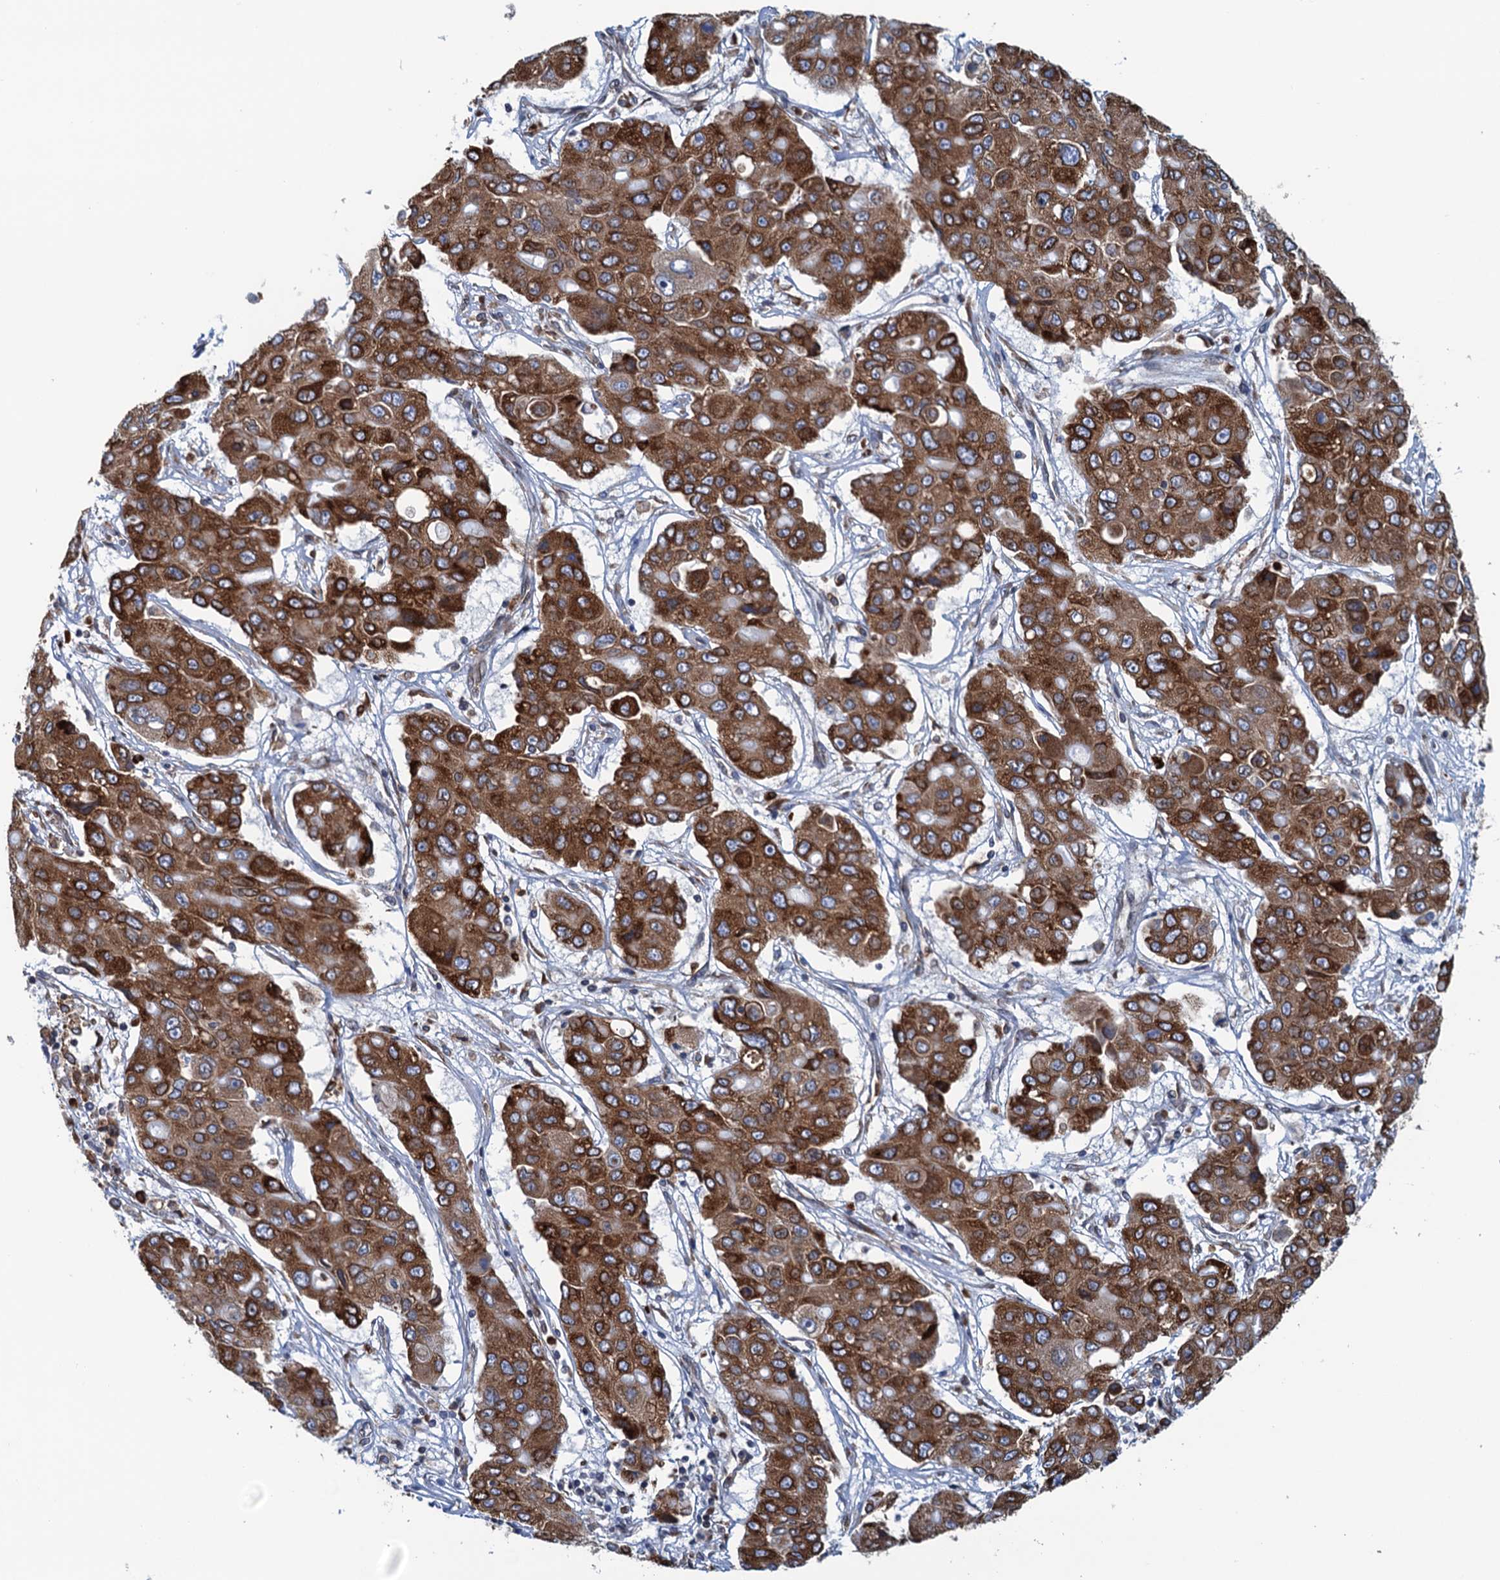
{"staining": {"intensity": "strong", "quantity": ">75%", "location": "cytoplasmic/membranous"}, "tissue": "liver cancer", "cell_type": "Tumor cells", "image_type": "cancer", "snomed": [{"axis": "morphology", "description": "Cholangiocarcinoma"}, {"axis": "topography", "description": "Liver"}], "caption": "Brown immunohistochemical staining in human cholangiocarcinoma (liver) reveals strong cytoplasmic/membranous staining in about >75% of tumor cells. The staining was performed using DAB to visualize the protein expression in brown, while the nuclei were stained in blue with hematoxylin (Magnification: 20x).", "gene": "TMEM205", "patient": {"sex": "male", "age": 67}}